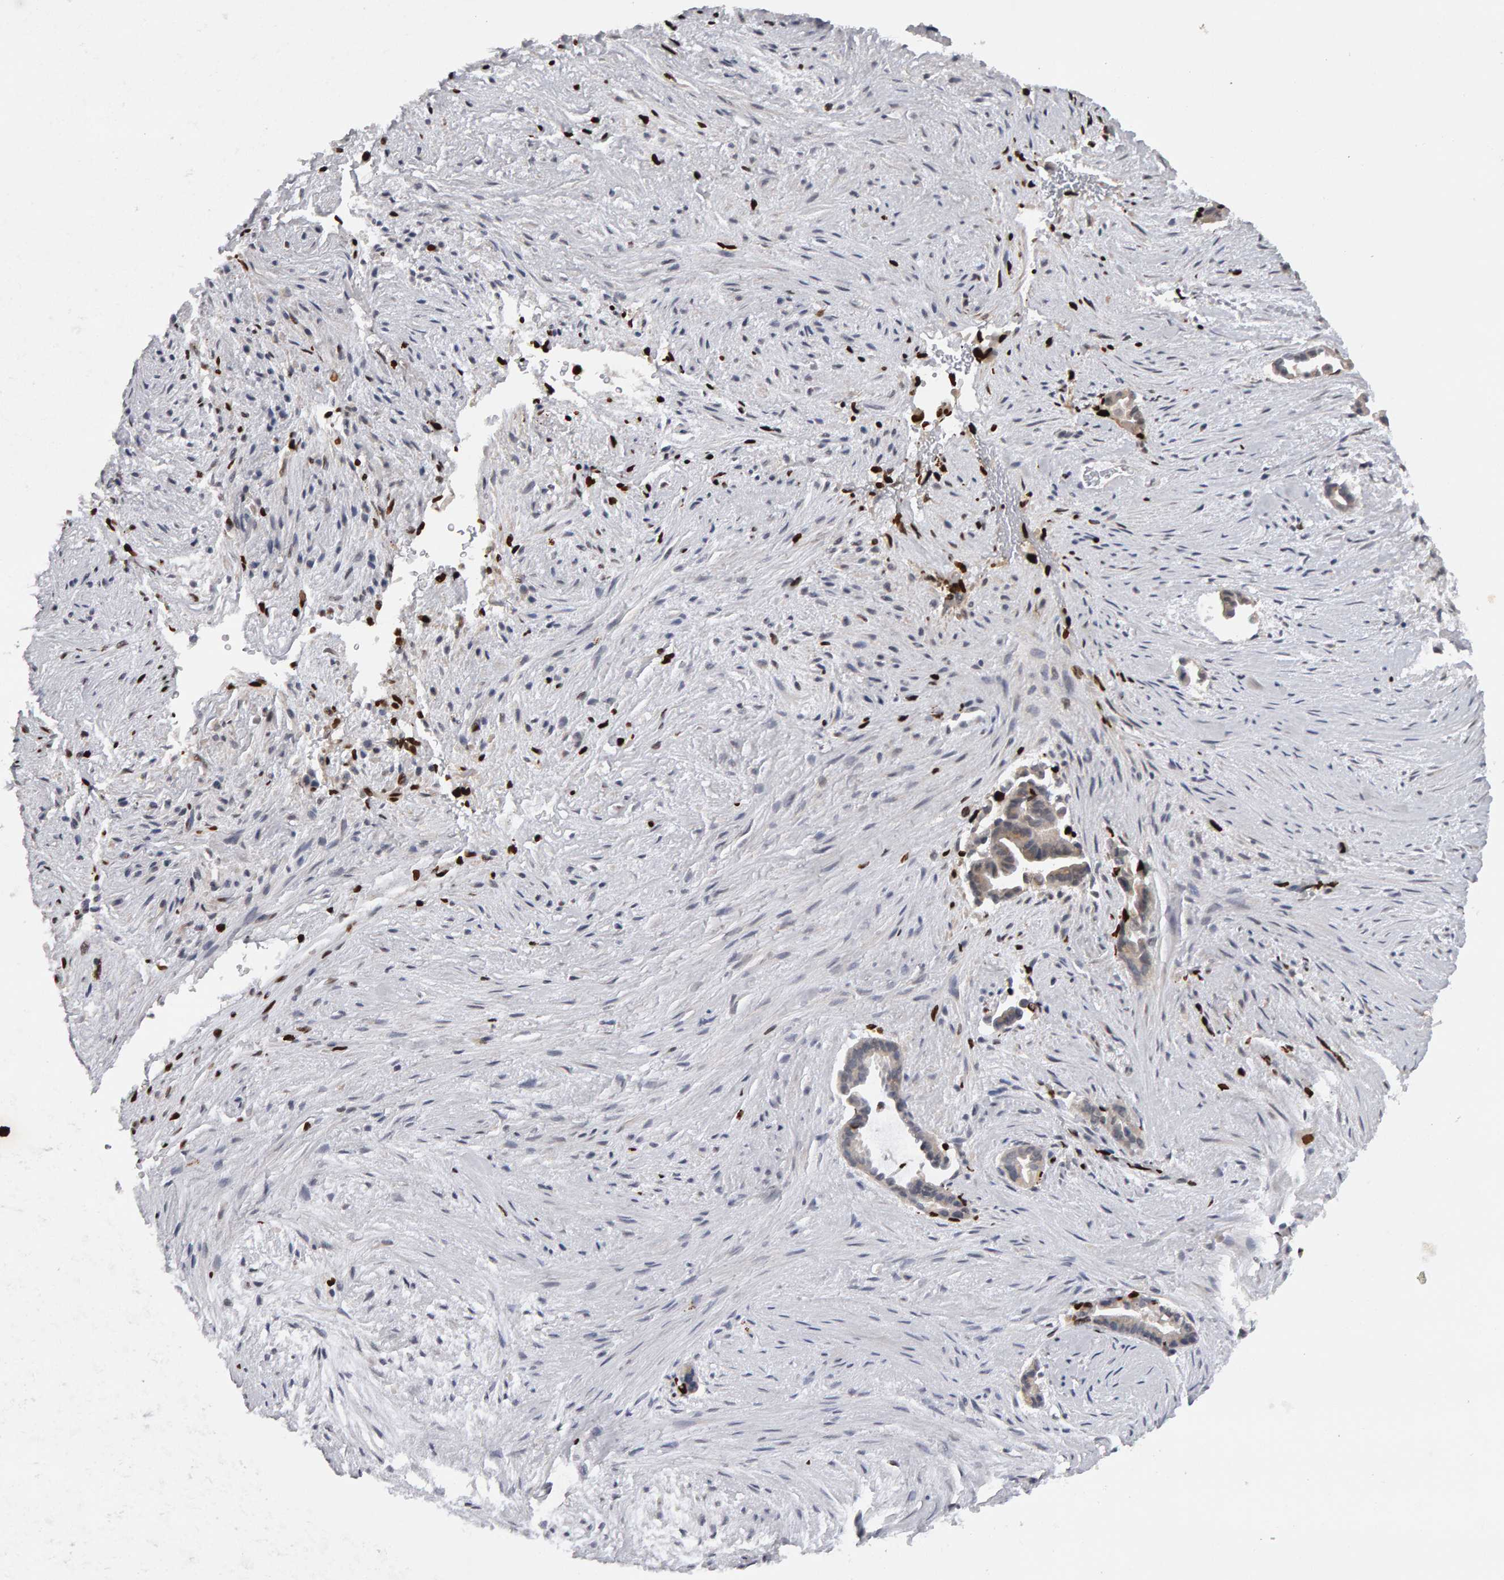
{"staining": {"intensity": "weak", "quantity": "<25%", "location": "cytoplasmic/membranous,nuclear"}, "tissue": "liver cancer", "cell_type": "Tumor cells", "image_type": "cancer", "snomed": [{"axis": "morphology", "description": "Cholangiocarcinoma"}, {"axis": "topography", "description": "Liver"}], "caption": "Tumor cells are negative for brown protein staining in liver cancer (cholangiocarcinoma).", "gene": "IPO8", "patient": {"sex": "female", "age": 55}}